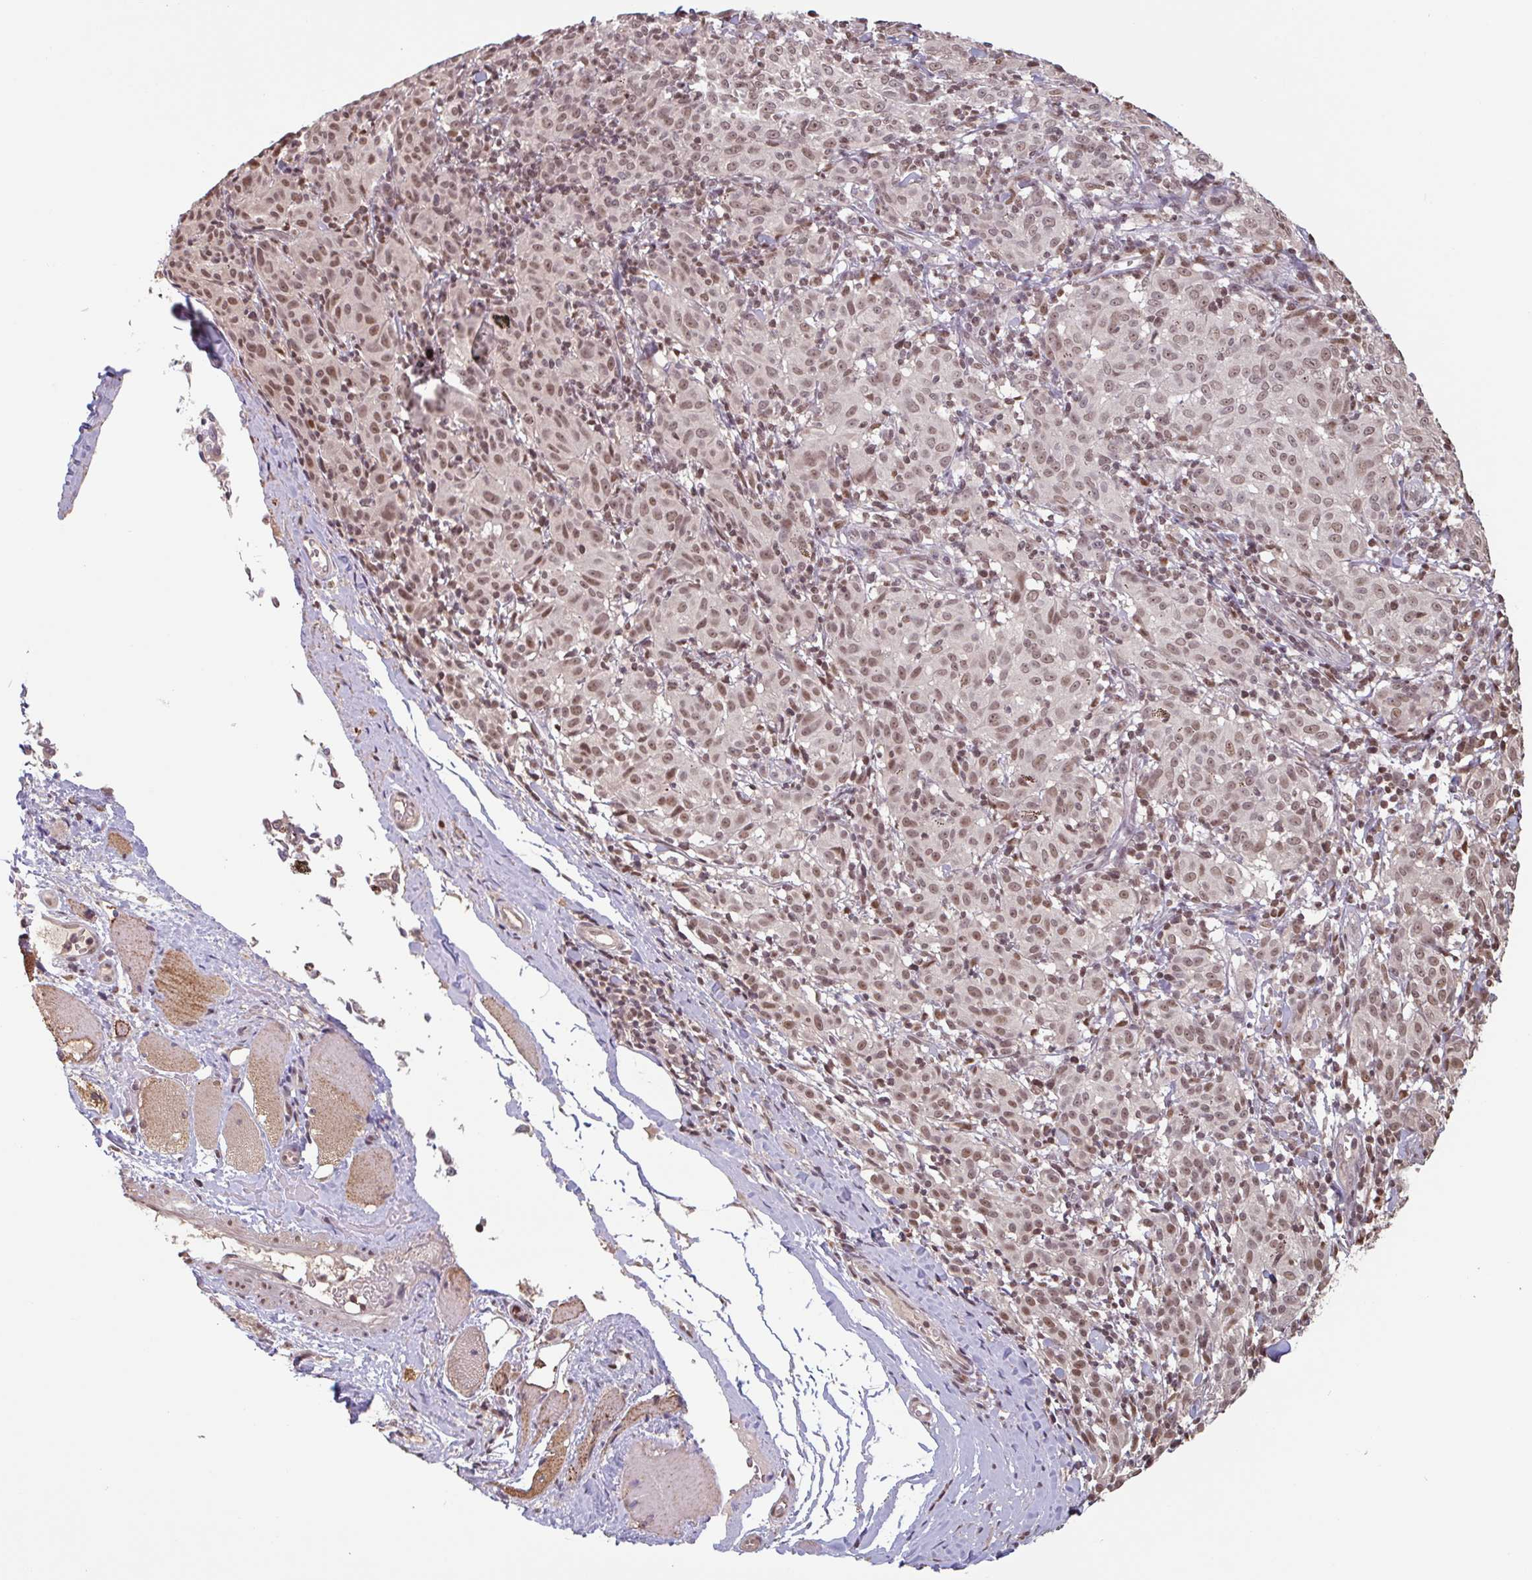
{"staining": {"intensity": "moderate", "quantity": ">75%", "location": "nuclear"}, "tissue": "melanoma", "cell_type": "Tumor cells", "image_type": "cancer", "snomed": [{"axis": "morphology", "description": "Malignant melanoma, NOS"}, {"axis": "topography", "description": "Skin"}], "caption": "Moderate nuclear expression for a protein is seen in about >75% of tumor cells of melanoma using IHC.", "gene": "DR1", "patient": {"sex": "female", "age": 72}}